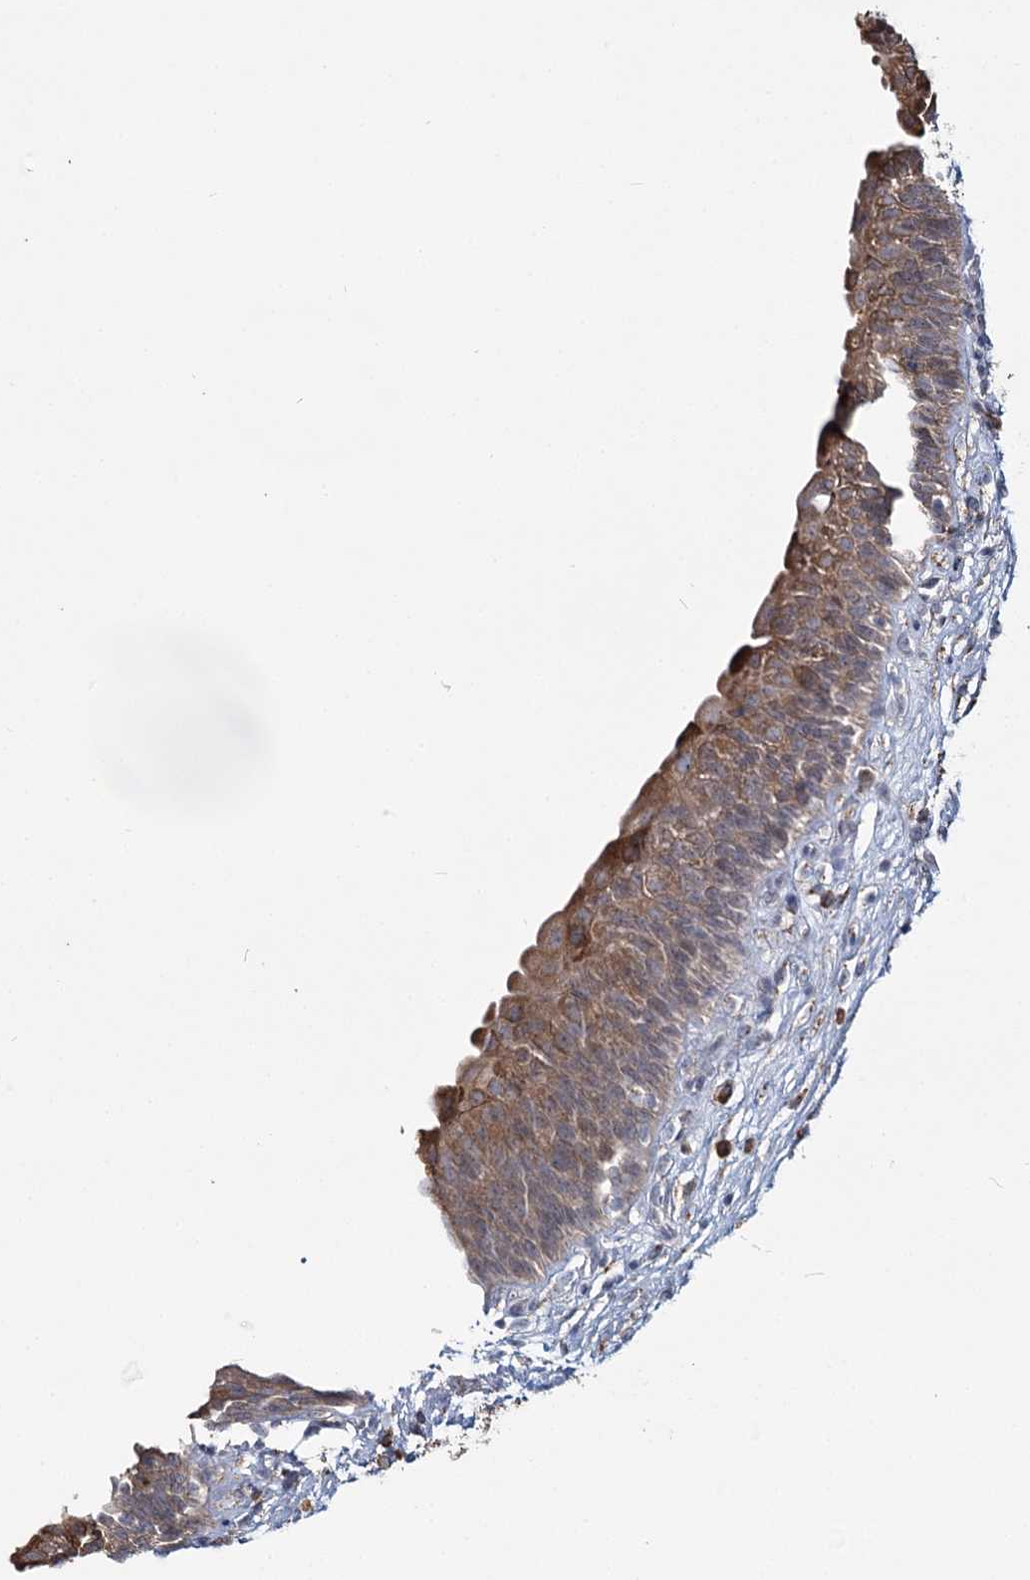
{"staining": {"intensity": "moderate", "quantity": "25%-75%", "location": "cytoplasmic/membranous"}, "tissue": "urinary bladder", "cell_type": "Urothelial cells", "image_type": "normal", "snomed": [{"axis": "morphology", "description": "Normal tissue, NOS"}, {"axis": "topography", "description": "Urinary bladder"}], "caption": "IHC (DAB) staining of benign human urinary bladder shows moderate cytoplasmic/membranous protein expression in approximately 25%-75% of urothelial cells. The protein of interest is stained brown, and the nuclei are stained in blue (DAB IHC with brightfield microscopy, high magnification).", "gene": "ZCCHC9", "patient": {"sex": "male", "age": 83}}